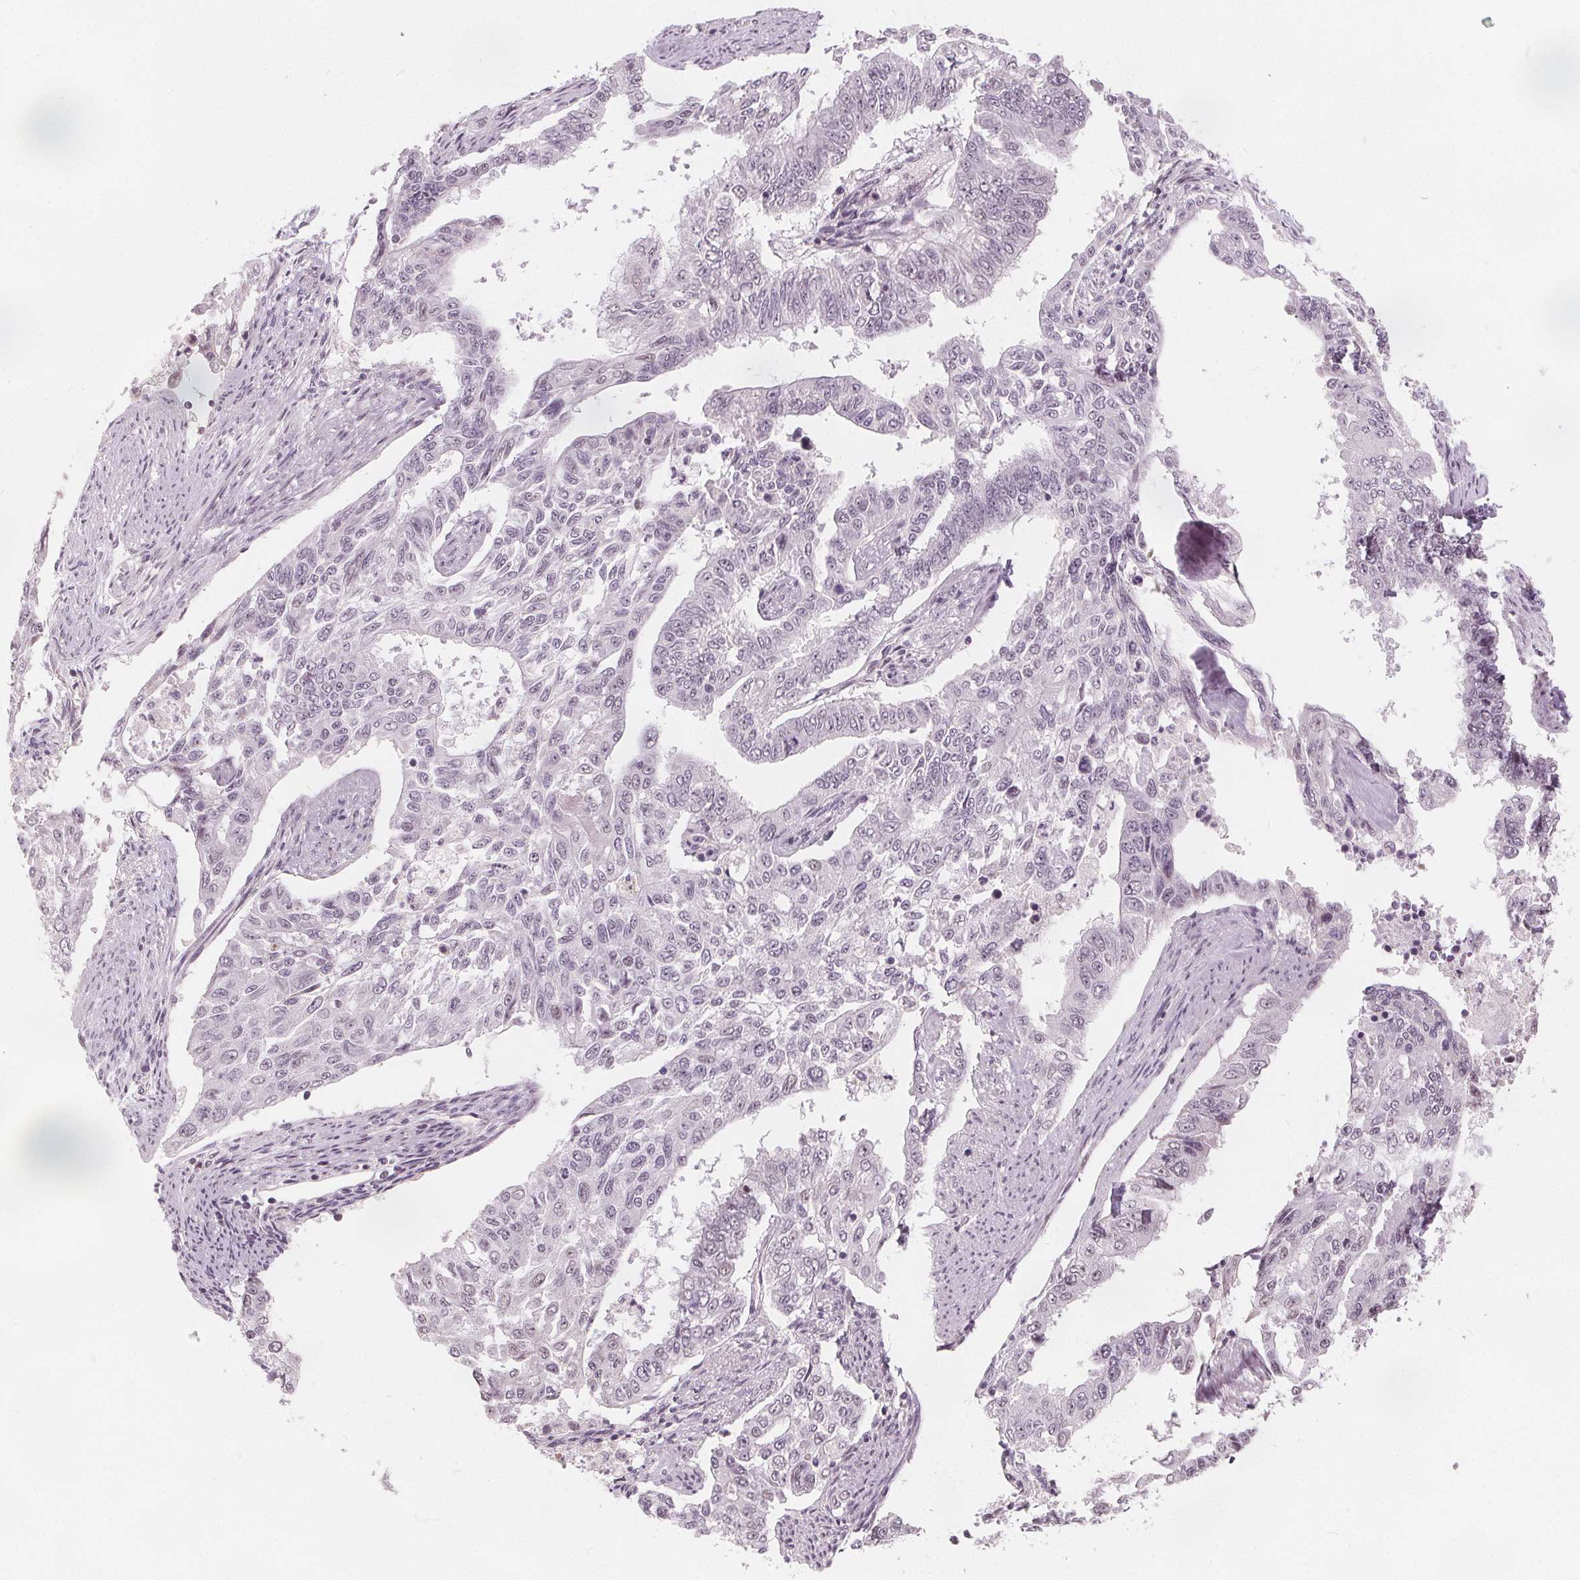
{"staining": {"intensity": "negative", "quantity": "none", "location": "none"}, "tissue": "endometrial cancer", "cell_type": "Tumor cells", "image_type": "cancer", "snomed": [{"axis": "morphology", "description": "Adenocarcinoma, NOS"}, {"axis": "topography", "description": "Uterus"}], "caption": "An image of endometrial cancer (adenocarcinoma) stained for a protein displays no brown staining in tumor cells.", "gene": "NUP210L", "patient": {"sex": "female", "age": 59}}